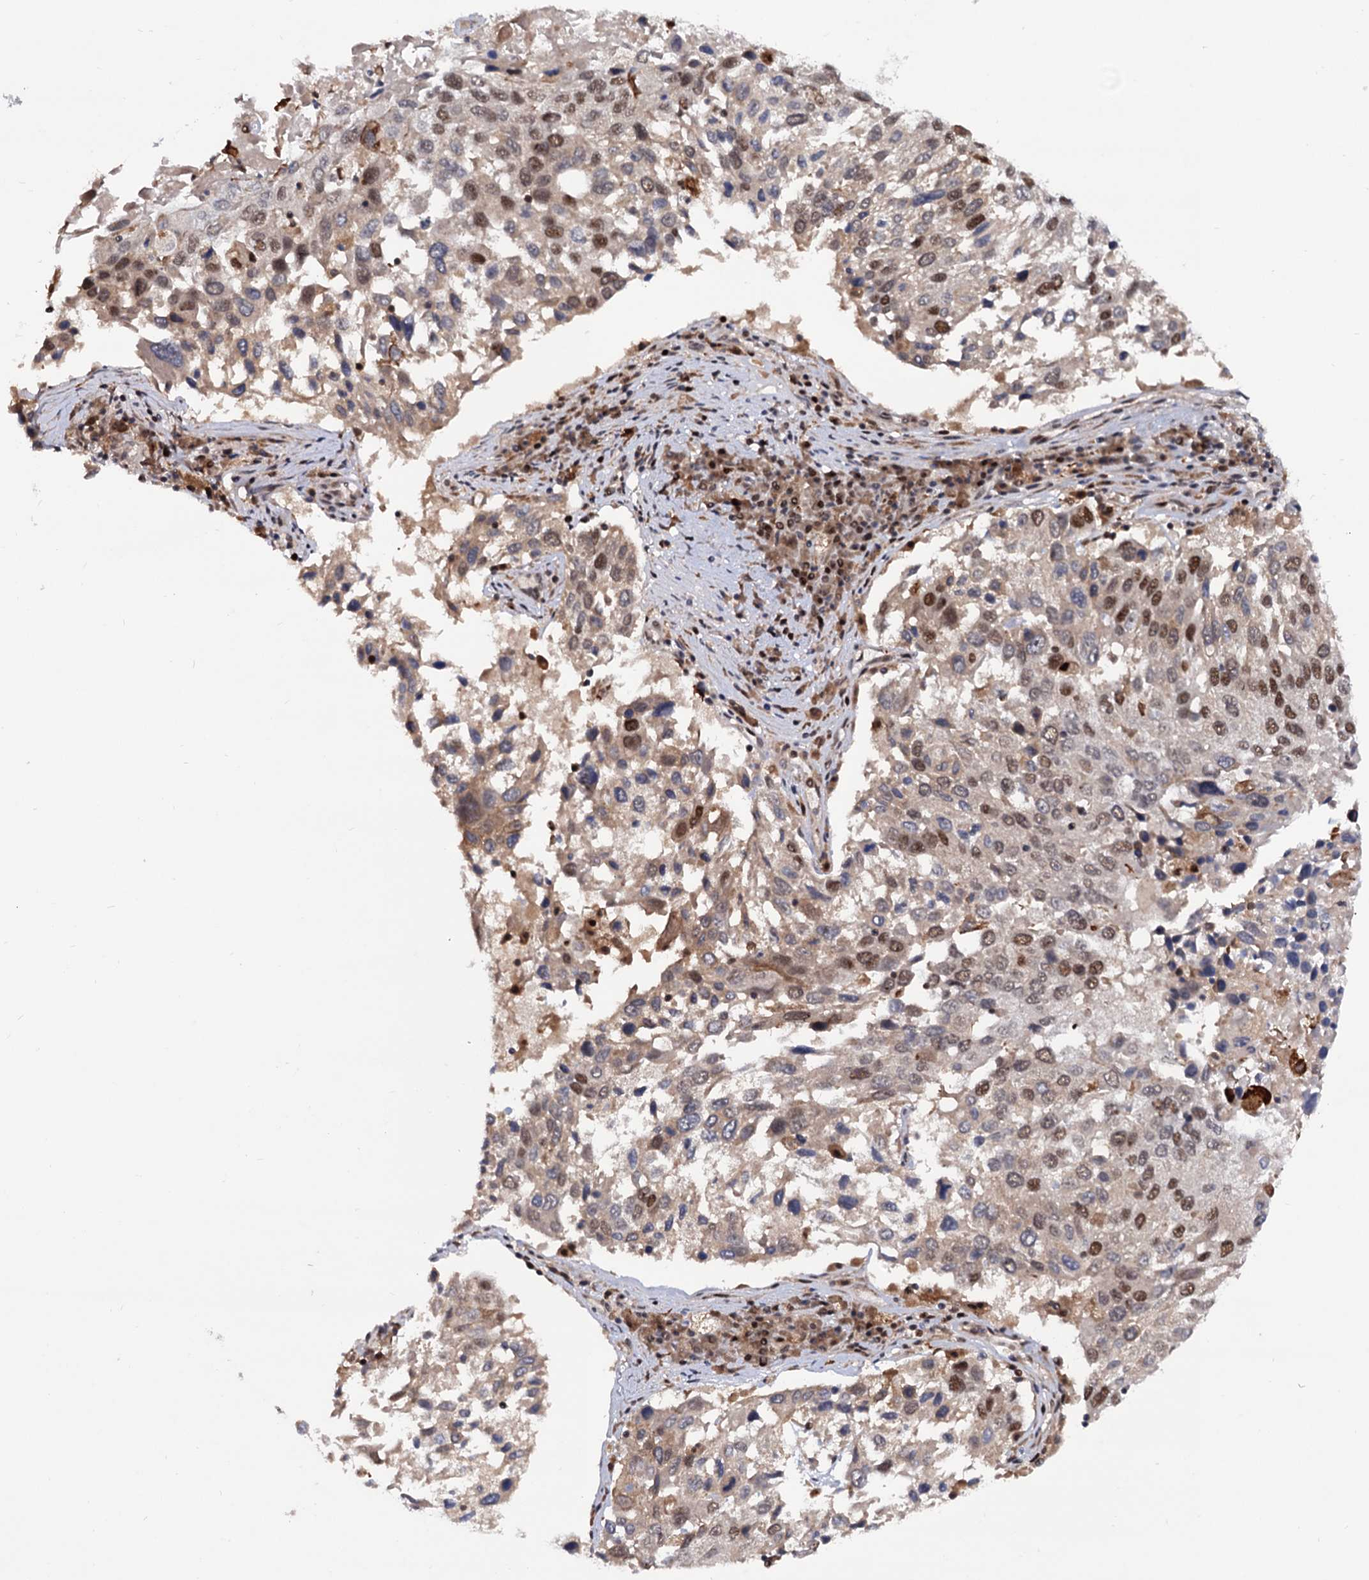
{"staining": {"intensity": "moderate", "quantity": "<25%", "location": "nuclear"}, "tissue": "lung cancer", "cell_type": "Tumor cells", "image_type": "cancer", "snomed": [{"axis": "morphology", "description": "Squamous cell carcinoma, NOS"}, {"axis": "topography", "description": "Lung"}], "caption": "The histopathology image displays immunohistochemical staining of lung squamous cell carcinoma. There is moderate nuclear staining is appreciated in approximately <25% of tumor cells. The protein of interest is stained brown, and the nuclei are stained in blue (DAB (3,3'-diaminobenzidine) IHC with brightfield microscopy, high magnification).", "gene": "RNASEH2B", "patient": {"sex": "male", "age": 65}}